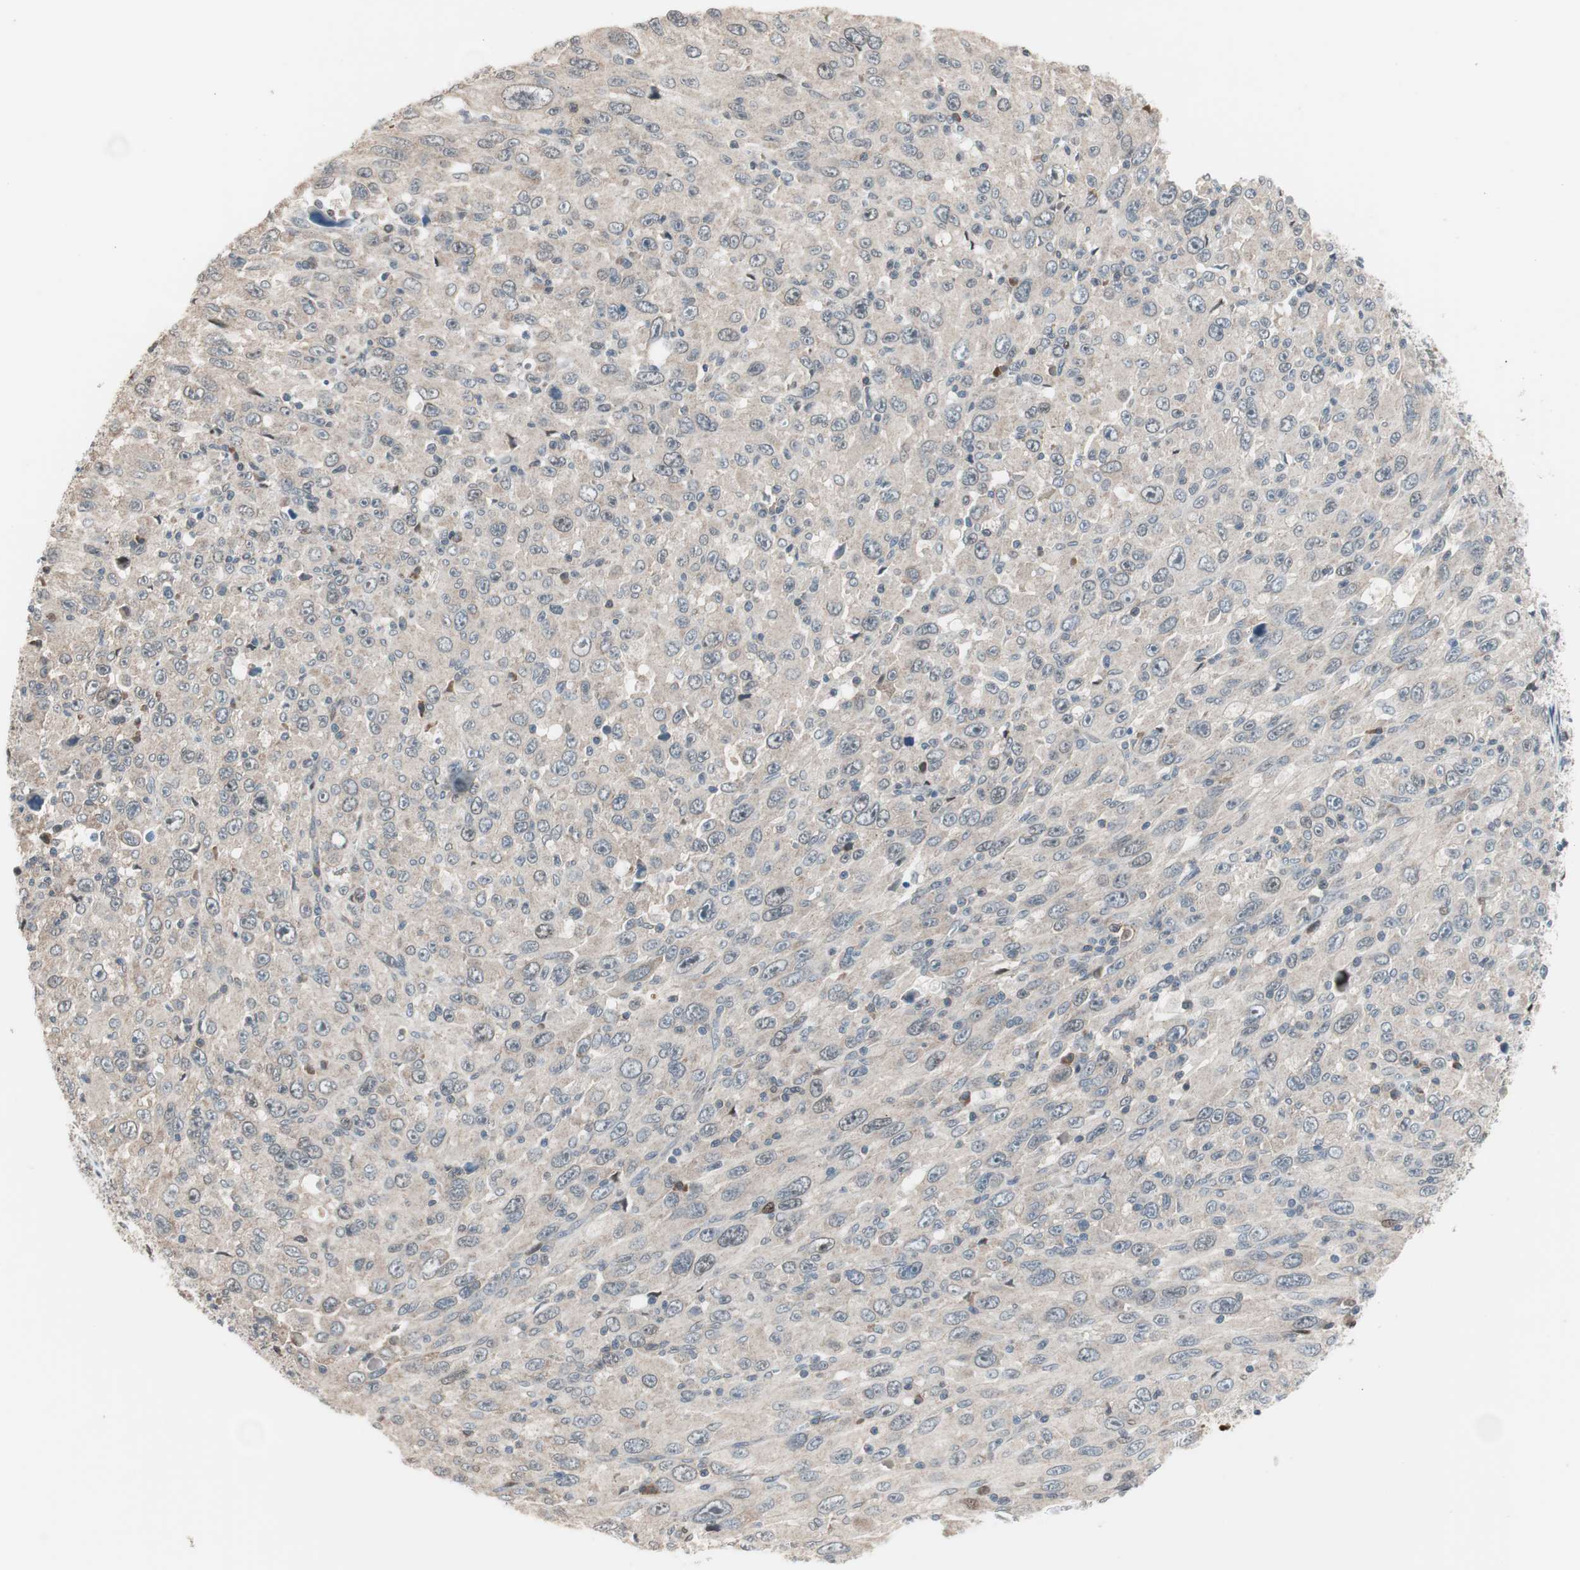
{"staining": {"intensity": "negative", "quantity": "none", "location": "none"}, "tissue": "melanoma", "cell_type": "Tumor cells", "image_type": "cancer", "snomed": [{"axis": "morphology", "description": "Malignant melanoma, Metastatic site"}, {"axis": "topography", "description": "Skin"}], "caption": "Tumor cells show no significant protein expression in melanoma. The staining is performed using DAB brown chromogen with nuclei counter-stained in using hematoxylin.", "gene": "POLH", "patient": {"sex": "female", "age": 56}}